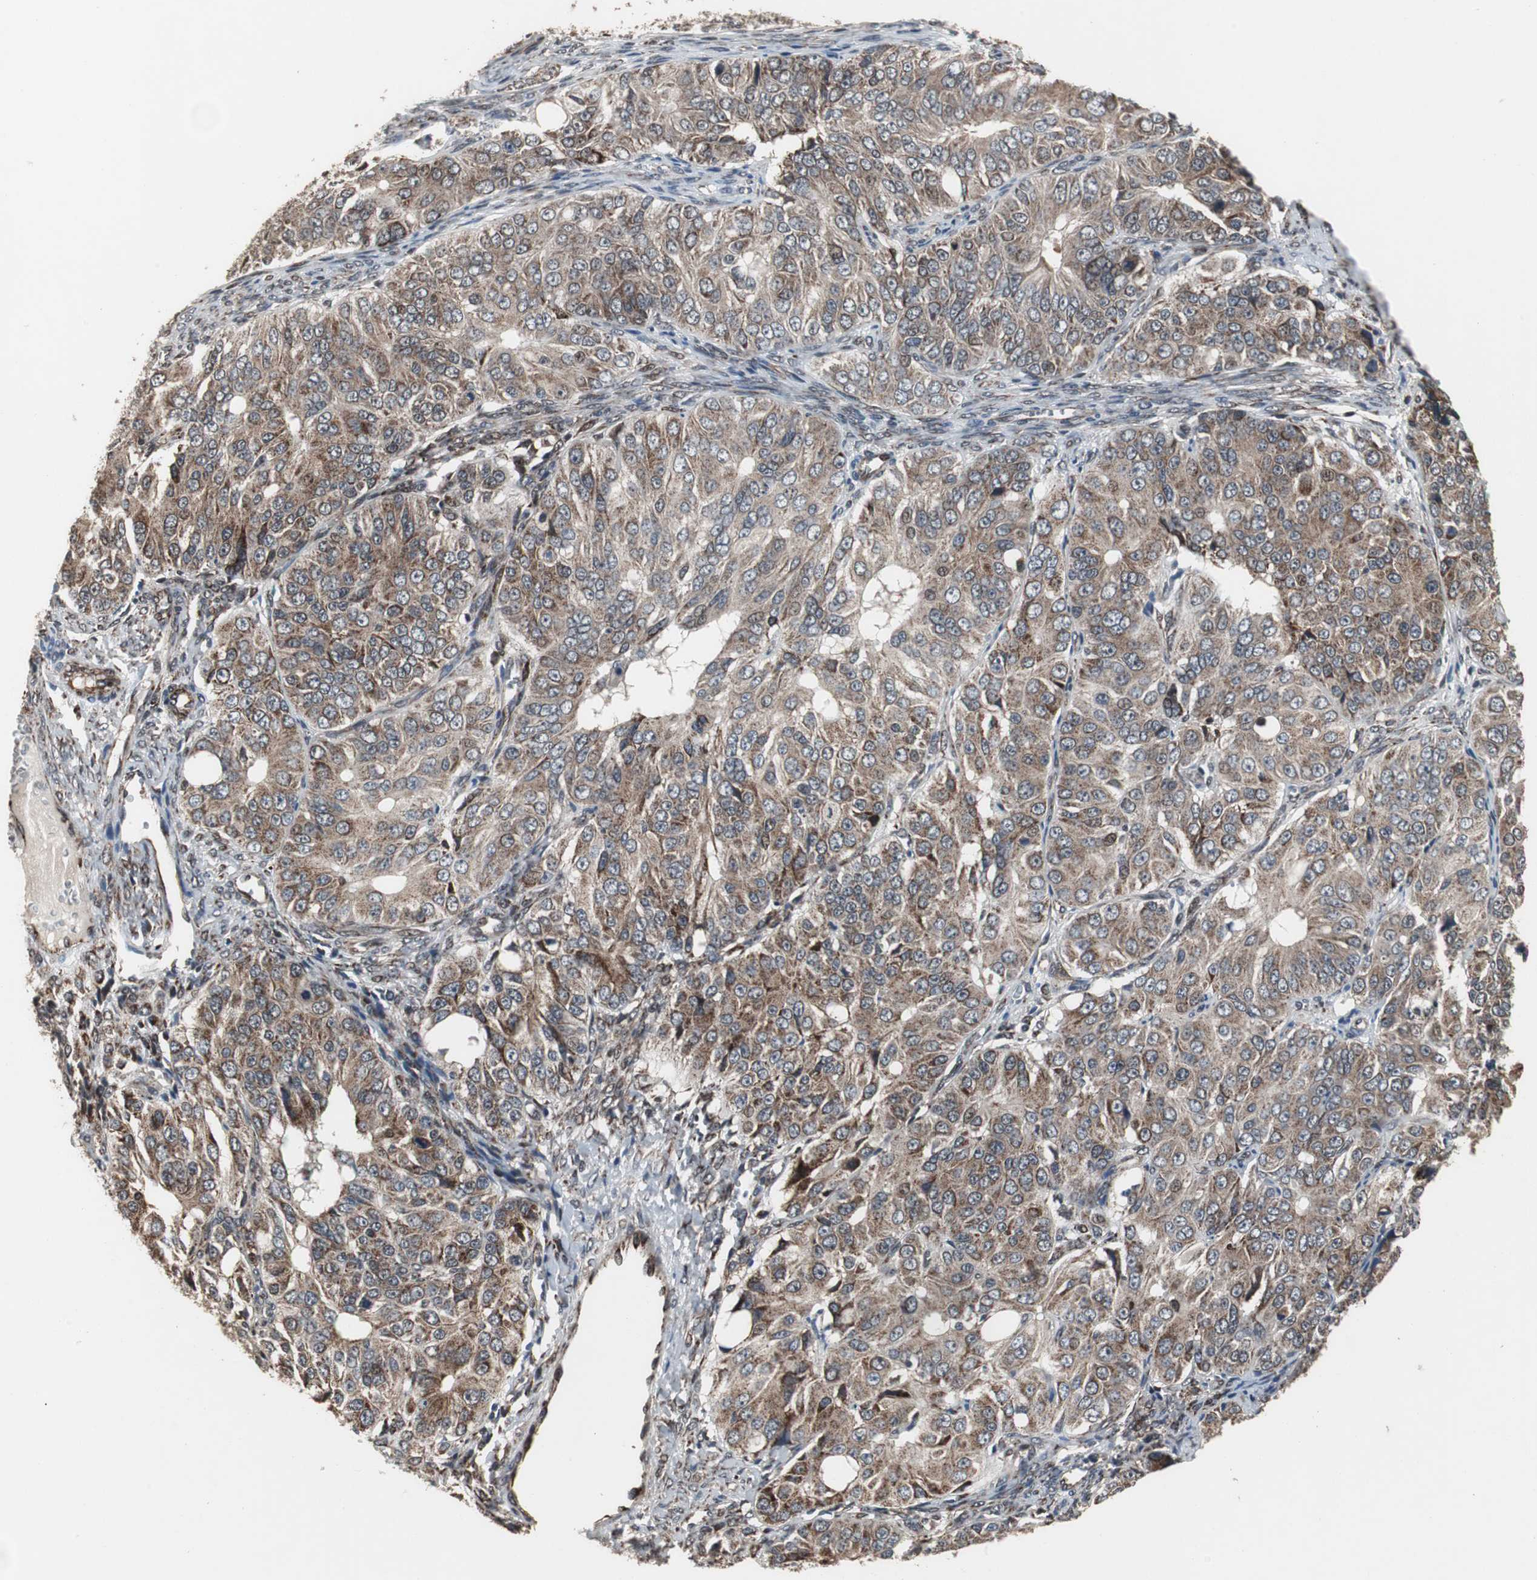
{"staining": {"intensity": "moderate", "quantity": ">75%", "location": "cytoplasmic/membranous"}, "tissue": "ovarian cancer", "cell_type": "Tumor cells", "image_type": "cancer", "snomed": [{"axis": "morphology", "description": "Carcinoma, endometroid"}, {"axis": "topography", "description": "Ovary"}], "caption": "A high-resolution micrograph shows immunohistochemistry staining of endometroid carcinoma (ovarian), which shows moderate cytoplasmic/membranous positivity in approximately >75% of tumor cells.", "gene": "MRPL40", "patient": {"sex": "female", "age": 51}}